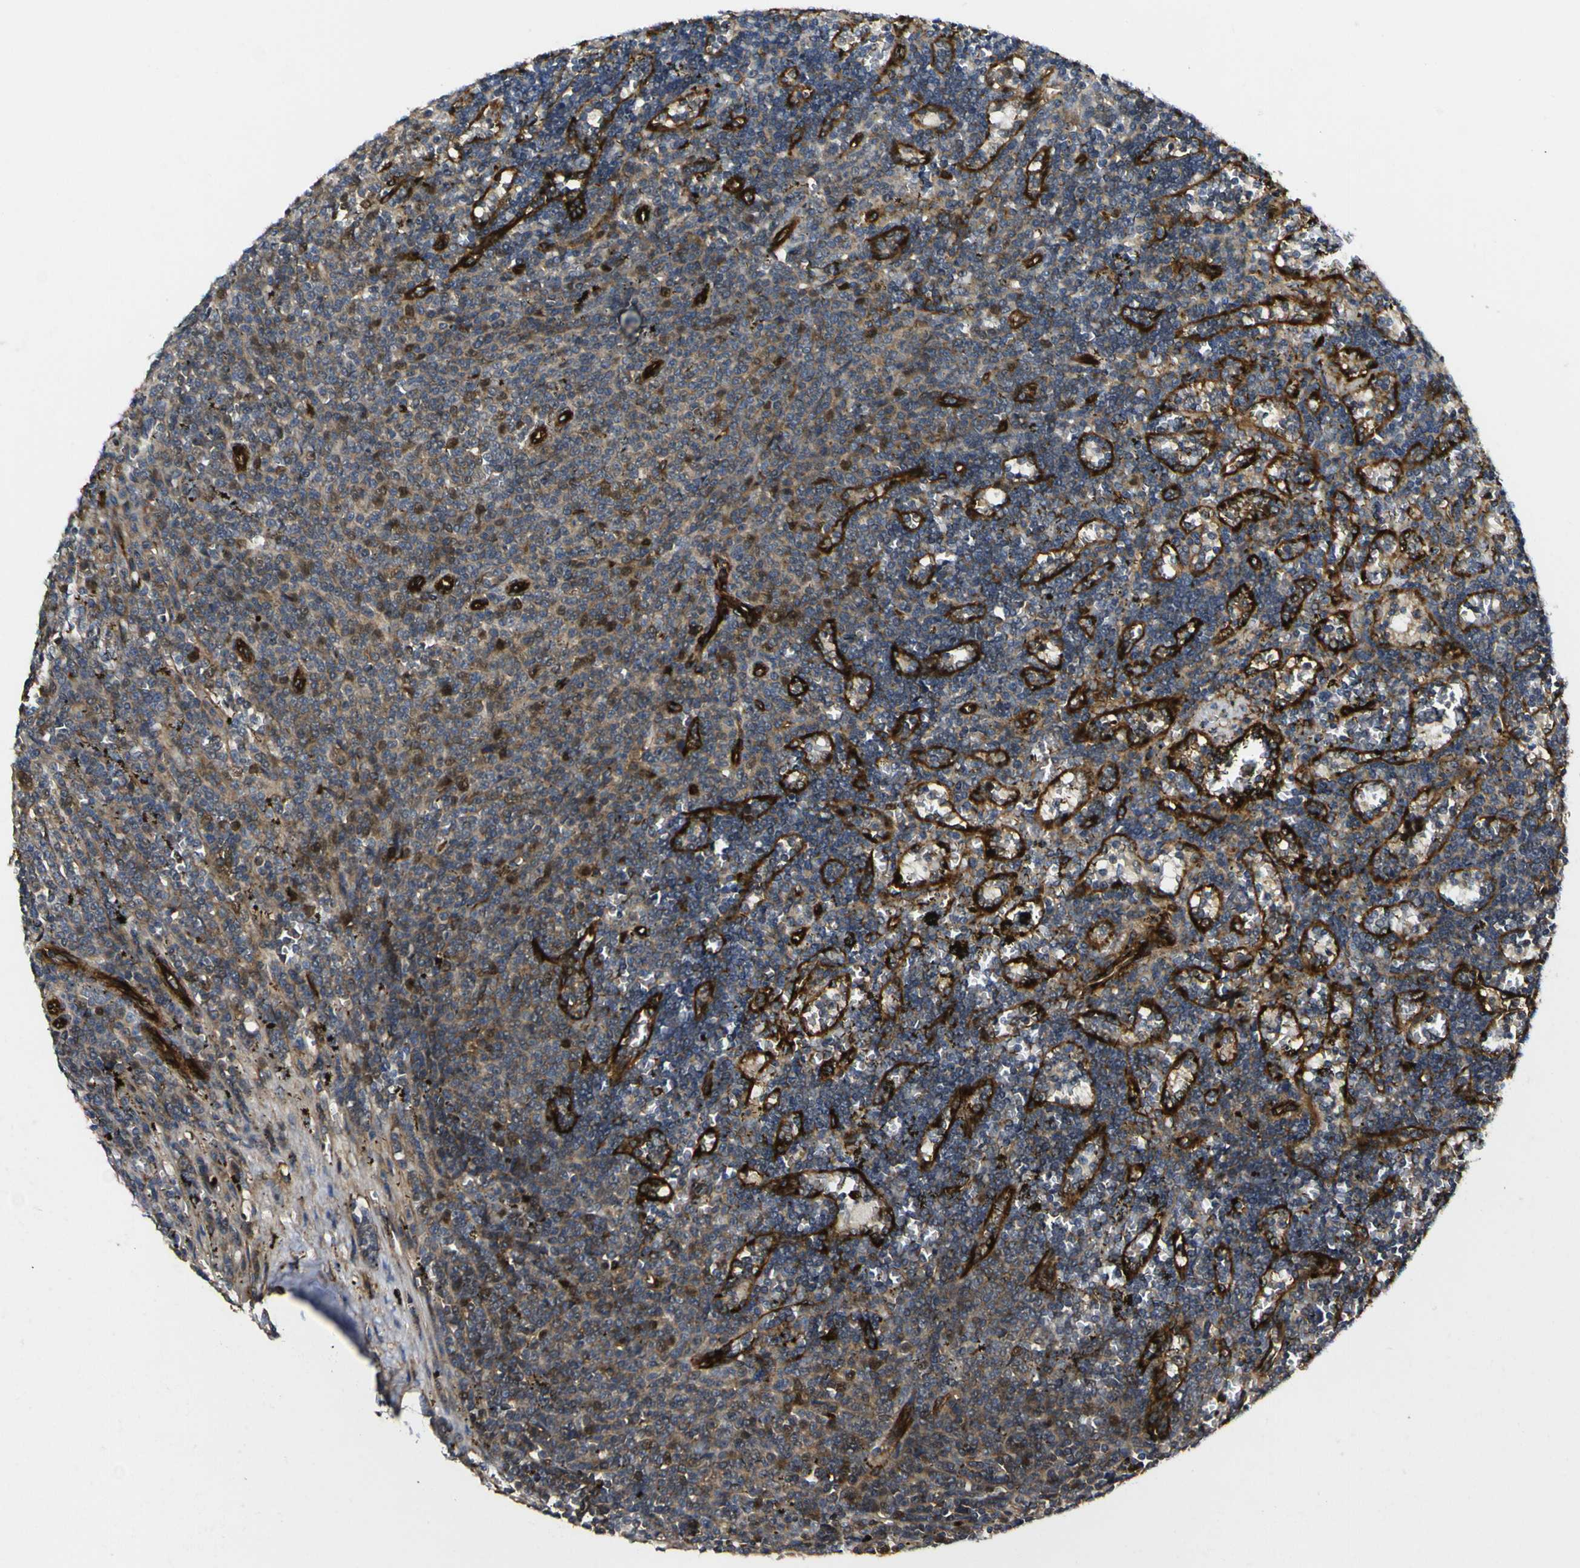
{"staining": {"intensity": "moderate", "quantity": ">75%", "location": "cytoplasmic/membranous,nuclear"}, "tissue": "lymphoma", "cell_type": "Tumor cells", "image_type": "cancer", "snomed": [{"axis": "morphology", "description": "Malignant lymphoma, non-Hodgkin's type, Low grade"}, {"axis": "topography", "description": "Spleen"}], "caption": "This histopathology image shows immunohistochemistry staining of human lymphoma, with medium moderate cytoplasmic/membranous and nuclear staining in about >75% of tumor cells.", "gene": "ECE1", "patient": {"sex": "male", "age": 60}}